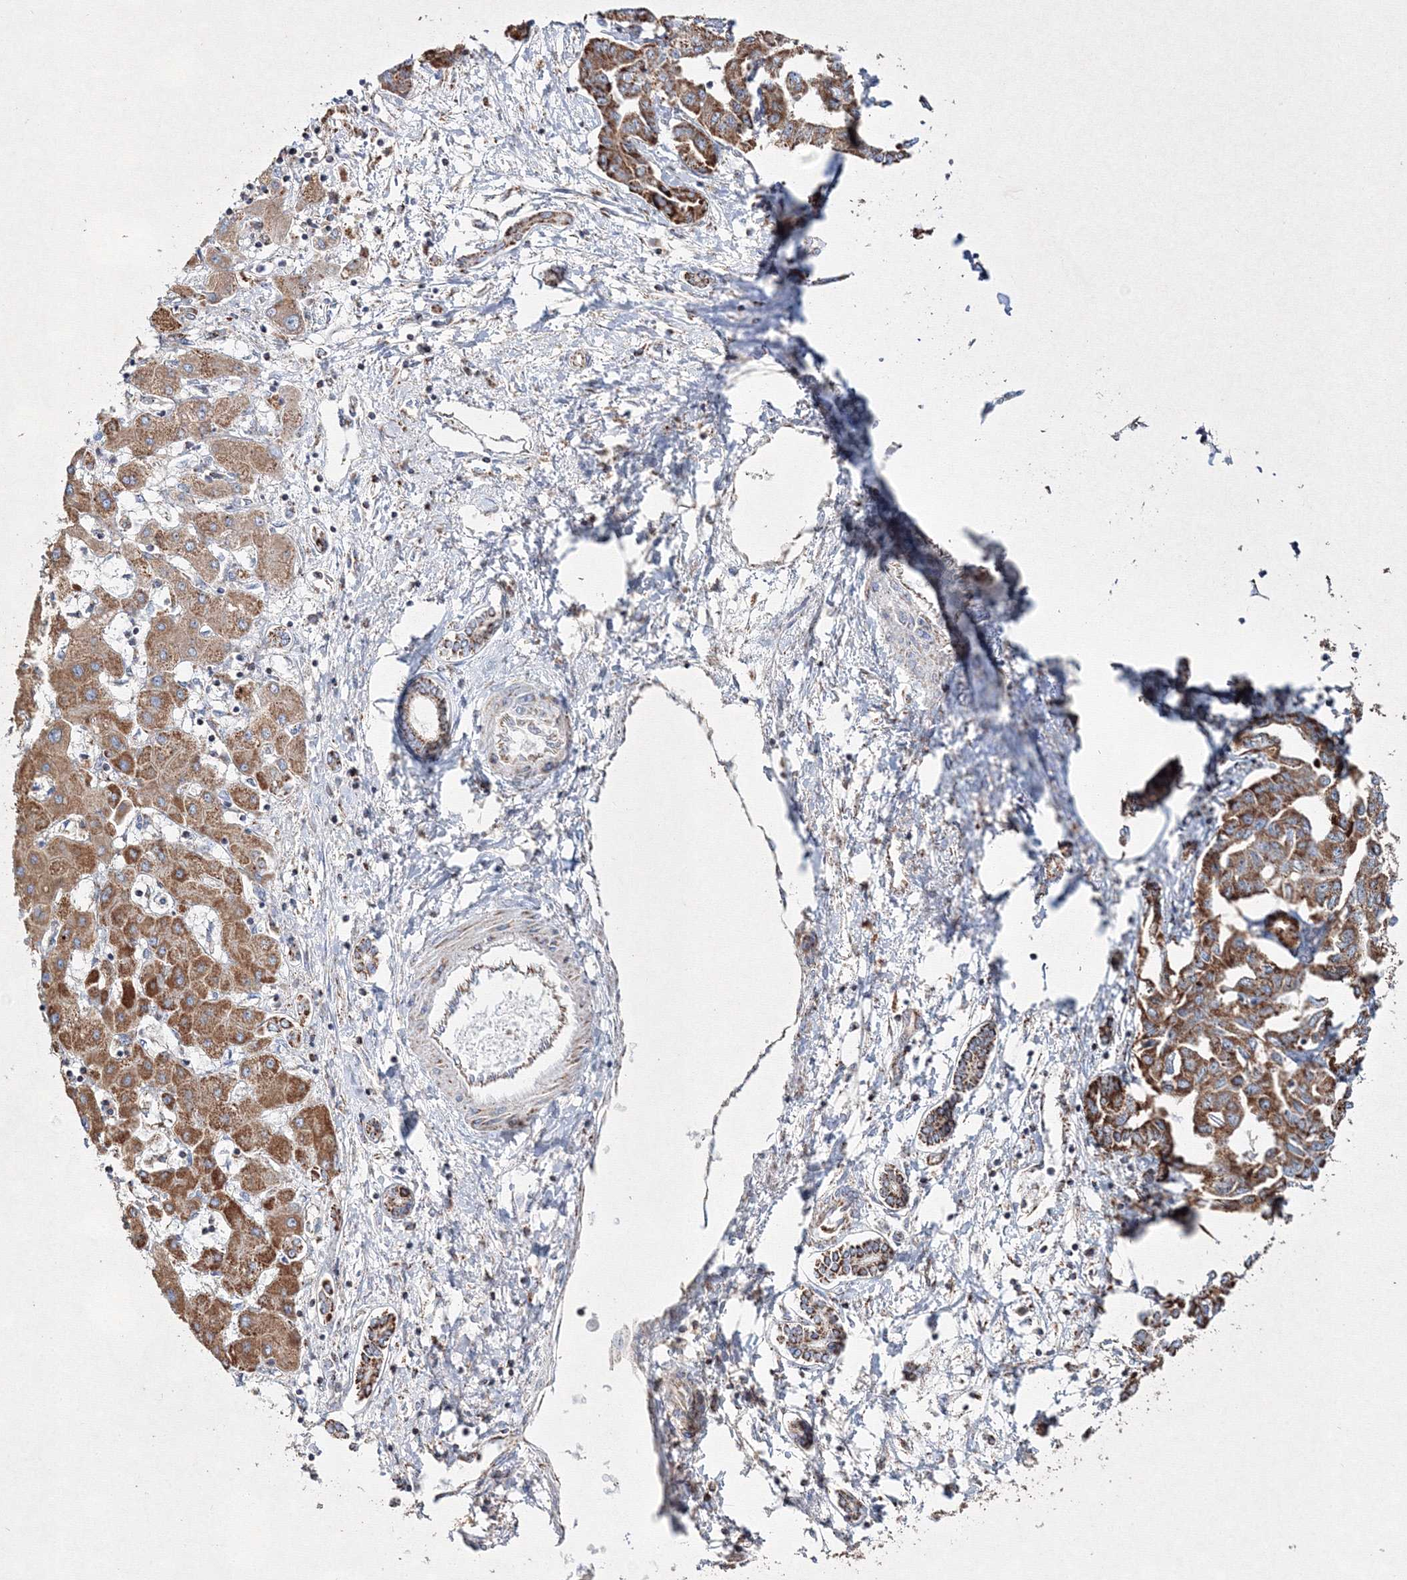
{"staining": {"intensity": "moderate", "quantity": ">75%", "location": "cytoplasmic/membranous"}, "tissue": "liver cancer", "cell_type": "Tumor cells", "image_type": "cancer", "snomed": [{"axis": "morphology", "description": "Cholangiocarcinoma"}, {"axis": "topography", "description": "Liver"}], "caption": "Cholangiocarcinoma (liver) tissue exhibits moderate cytoplasmic/membranous expression in about >75% of tumor cells (DAB IHC, brown staining for protein, blue staining for nuclei).", "gene": "IGSF9", "patient": {"sex": "male", "age": 59}}